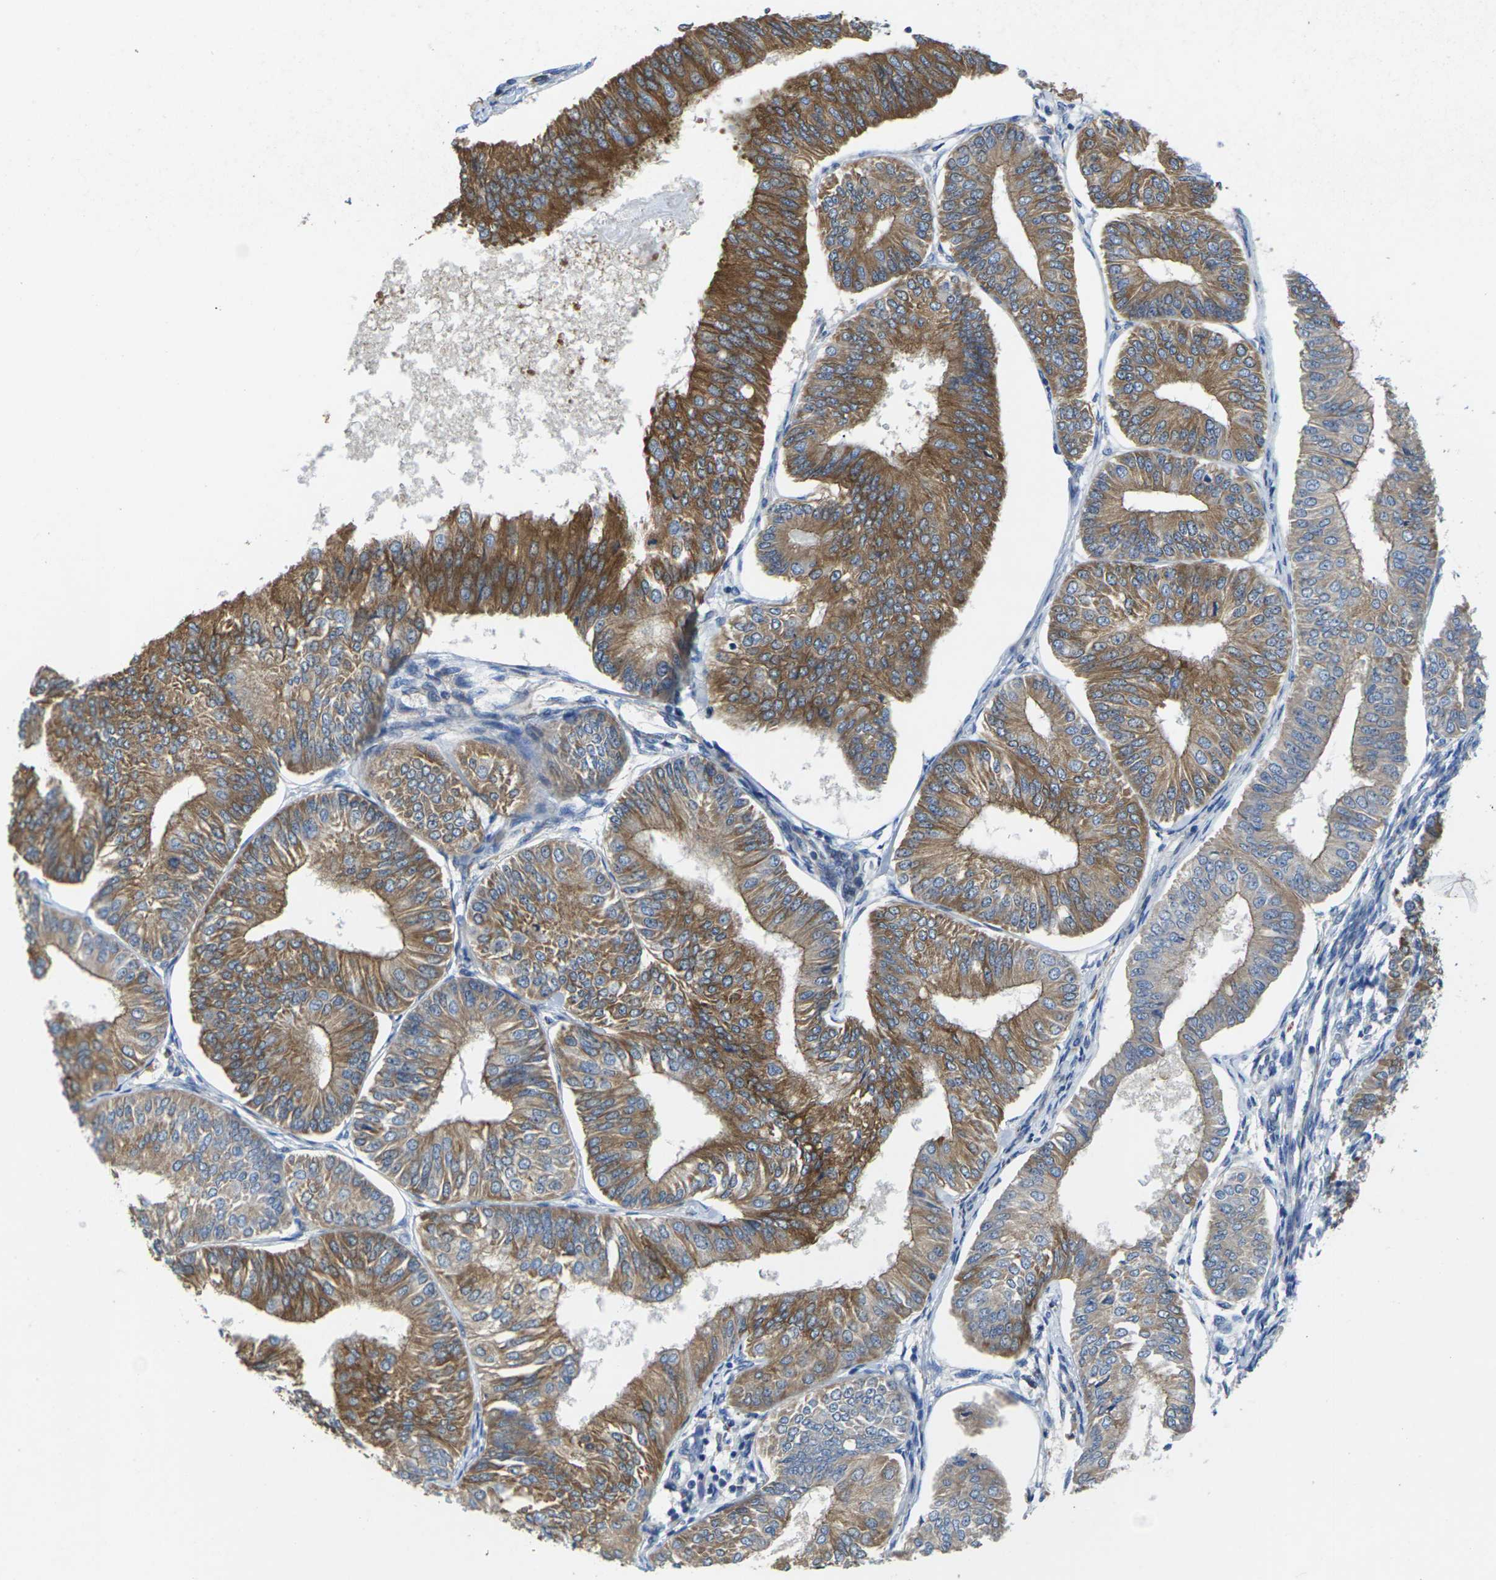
{"staining": {"intensity": "moderate", "quantity": ">75%", "location": "cytoplasmic/membranous"}, "tissue": "endometrial cancer", "cell_type": "Tumor cells", "image_type": "cancer", "snomed": [{"axis": "morphology", "description": "Adenocarcinoma, NOS"}, {"axis": "topography", "description": "Endometrium"}], "caption": "A micrograph showing moderate cytoplasmic/membranous expression in approximately >75% of tumor cells in adenocarcinoma (endometrial), as visualized by brown immunohistochemical staining.", "gene": "SCNN1A", "patient": {"sex": "female", "age": 58}}